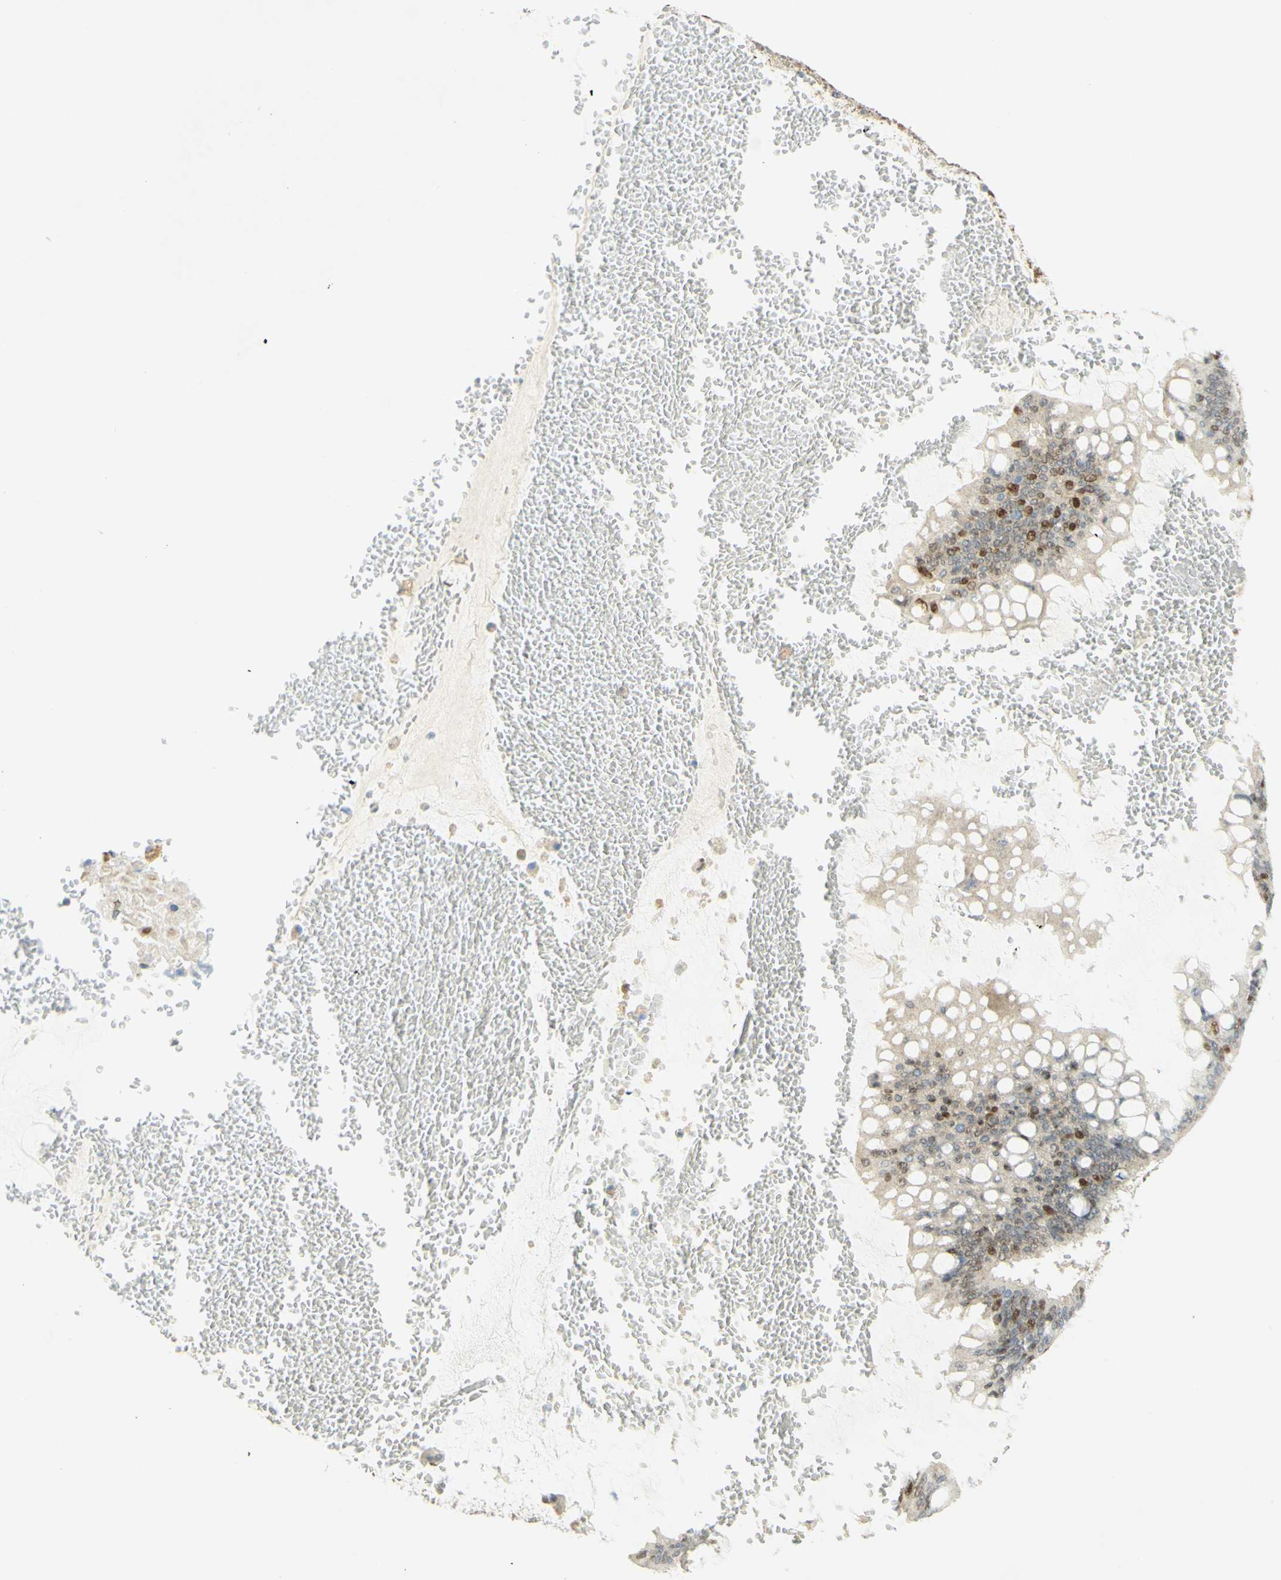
{"staining": {"intensity": "strong", "quantity": "<25%", "location": "nuclear"}, "tissue": "ovarian cancer", "cell_type": "Tumor cells", "image_type": "cancer", "snomed": [{"axis": "morphology", "description": "Cystadenocarcinoma, mucinous, NOS"}, {"axis": "topography", "description": "Ovary"}], "caption": "Ovarian mucinous cystadenocarcinoma stained for a protein reveals strong nuclear positivity in tumor cells.", "gene": "E2F1", "patient": {"sex": "female", "age": 73}}